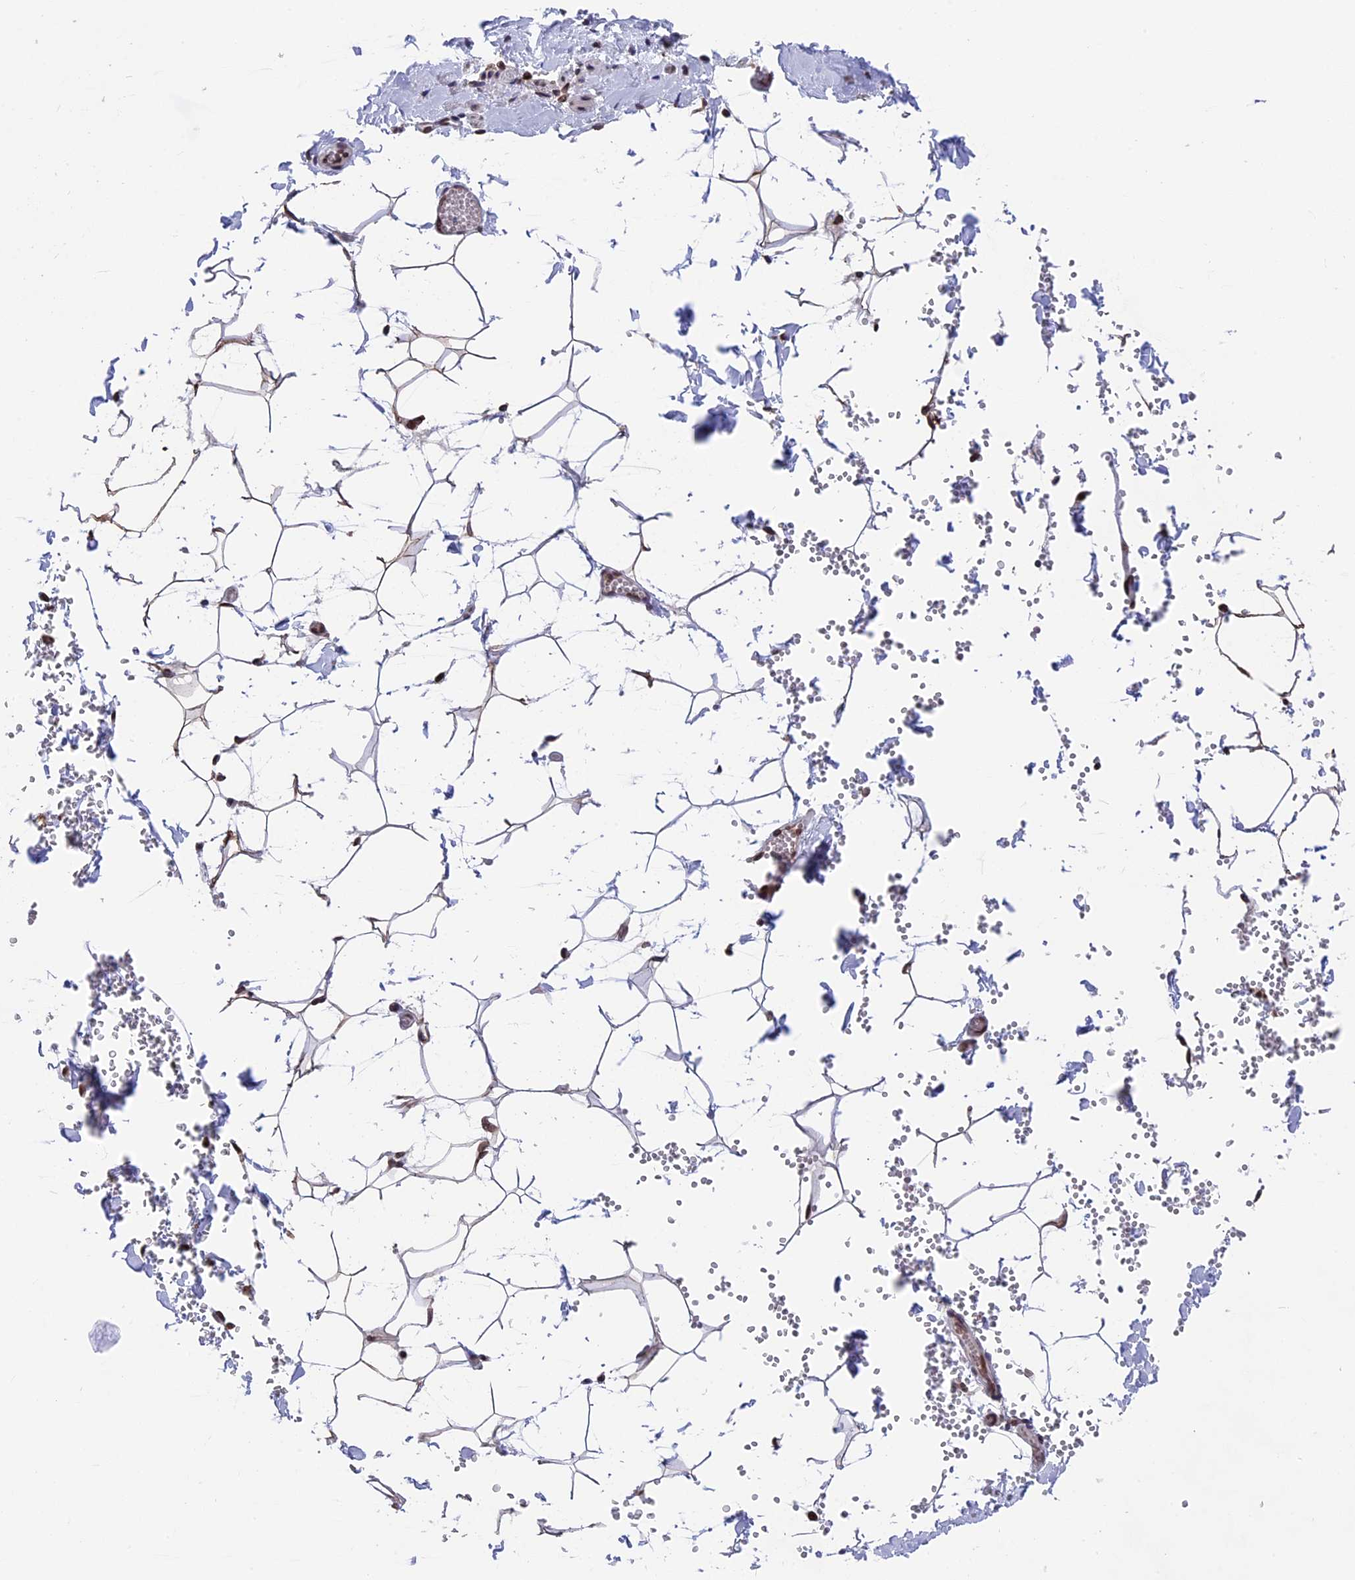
{"staining": {"intensity": "moderate", "quantity": "25%-75%", "location": "cytoplasmic/membranous,nuclear"}, "tissue": "adipose tissue", "cell_type": "Adipocytes", "image_type": "normal", "snomed": [{"axis": "morphology", "description": "Normal tissue, NOS"}, {"axis": "topography", "description": "Gallbladder"}, {"axis": "topography", "description": "Peripheral nerve tissue"}], "caption": "This photomicrograph demonstrates IHC staining of benign human adipose tissue, with medium moderate cytoplasmic/membranous,nuclear positivity in about 25%-75% of adipocytes.", "gene": "PTCHD4", "patient": {"sex": "male", "age": 38}}